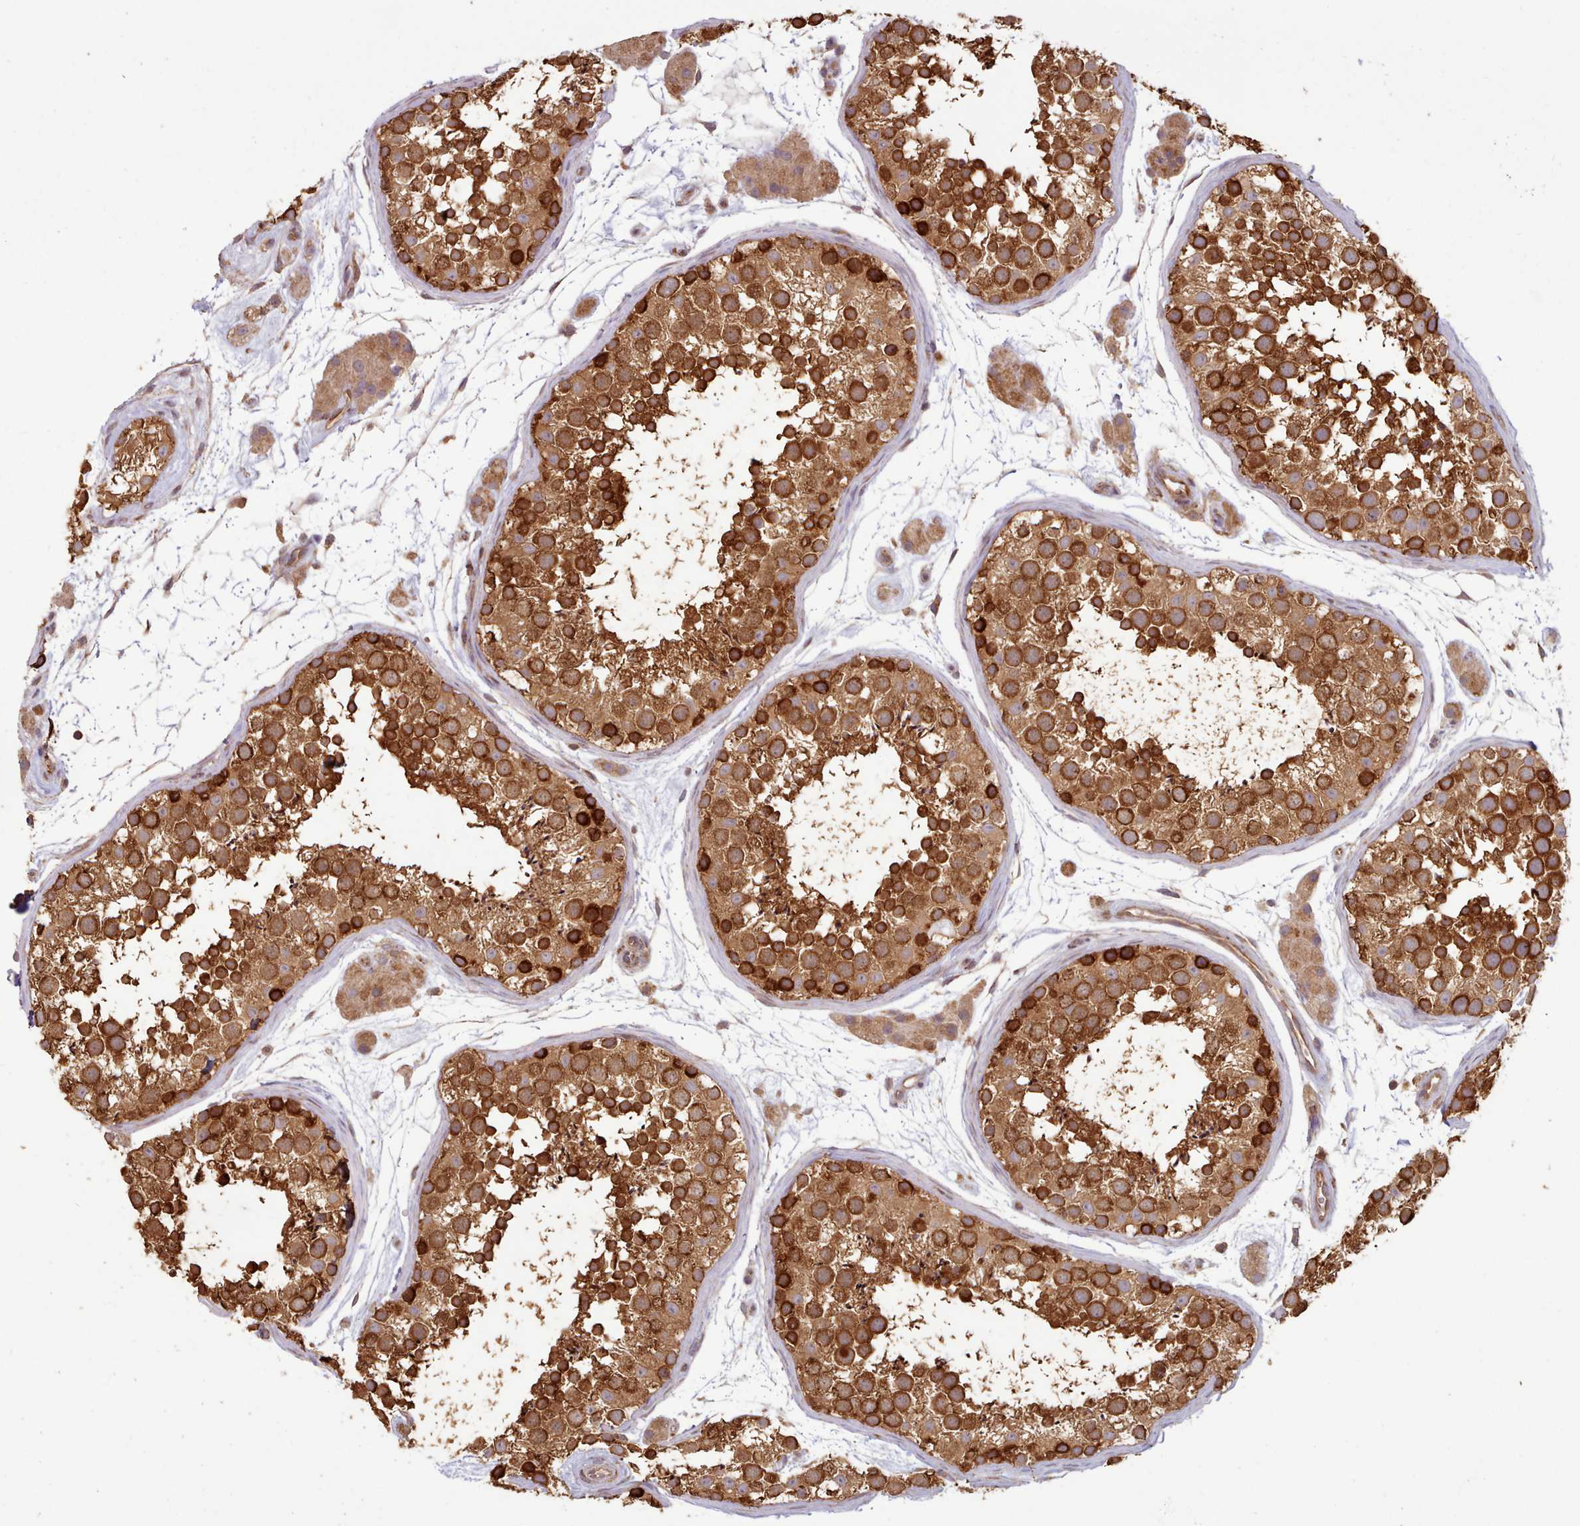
{"staining": {"intensity": "strong", "quantity": ">75%", "location": "cytoplasmic/membranous,nuclear"}, "tissue": "testis", "cell_type": "Cells in seminiferous ducts", "image_type": "normal", "snomed": [{"axis": "morphology", "description": "Normal tissue, NOS"}, {"axis": "topography", "description": "Testis"}], "caption": "This histopathology image reveals immunohistochemistry (IHC) staining of normal human testis, with high strong cytoplasmic/membranous,nuclear expression in about >75% of cells in seminiferous ducts.", "gene": "CRYBG1", "patient": {"sex": "male", "age": 41}}